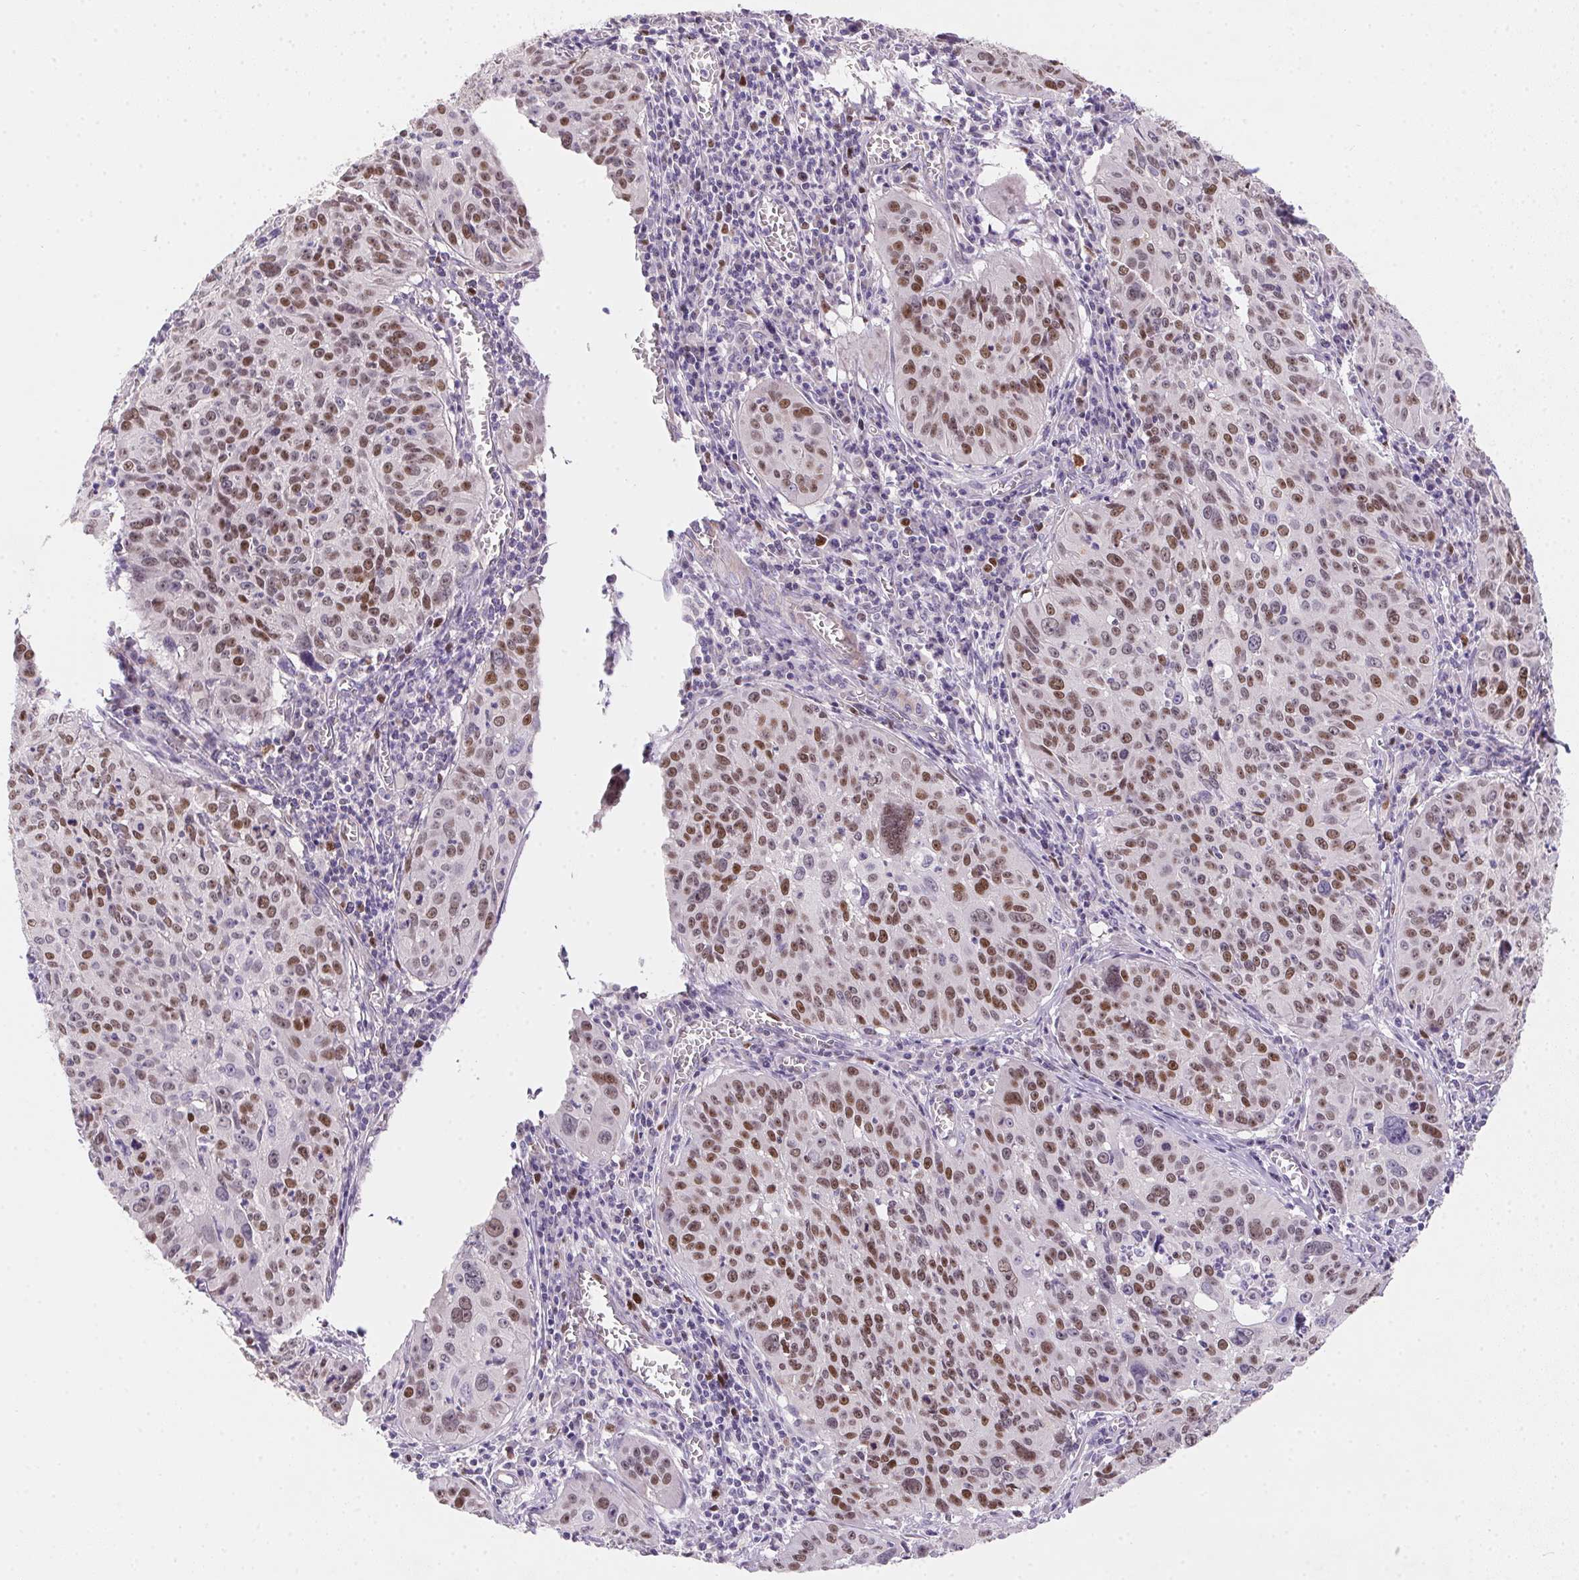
{"staining": {"intensity": "strong", "quantity": ">75%", "location": "nuclear"}, "tissue": "cervical cancer", "cell_type": "Tumor cells", "image_type": "cancer", "snomed": [{"axis": "morphology", "description": "Squamous cell carcinoma, NOS"}, {"axis": "topography", "description": "Cervix"}], "caption": "Immunohistochemical staining of human squamous cell carcinoma (cervical) reveals high levels of strong nuclear expression in about >75% of tumor cells. The staining was performed using DAB (3,3'-diaminobenzidine) to visualize the protein expression in brown, while the nuclei were stained in blue with hematoxylin (Magnification: 20x).", "gene": "HELLS", "patient": {"sex": "female", "age": 31}}